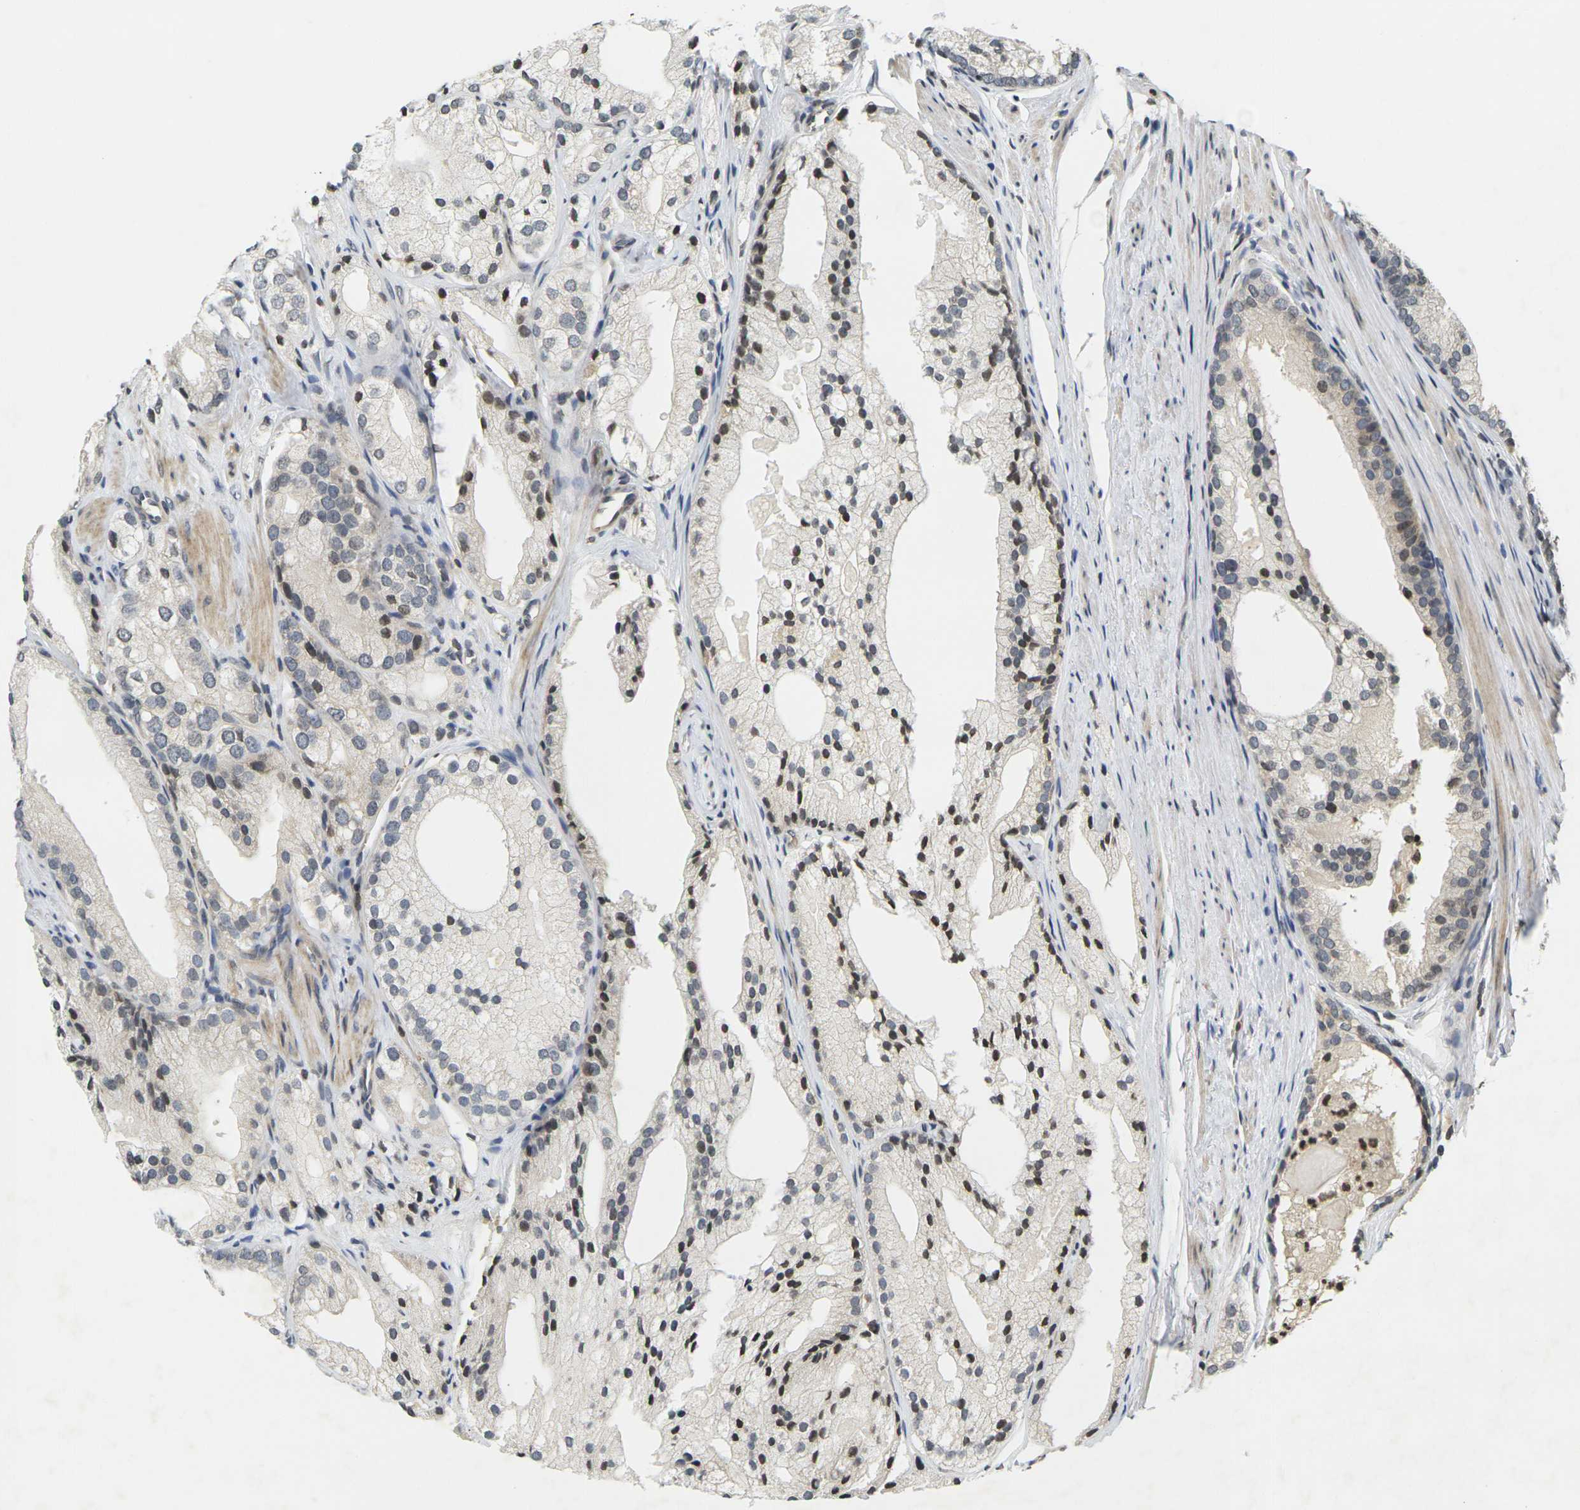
{"staining": {"intensity": "weak", "quantity": ">75%", "location": "cytoplasmic/membranous,nuclear"}, "tissue": "prostate cancer", "cell_type": "Tumor cells", "image_type": "cancer", "snomed": [{"axis": "morphology", "description": "Adenocarcinoma, Low grade"}, {"axis": "topography", "description": "Prostate"}], "caption": "About >75% of tumor cells in human prostate cancer (low-grade adenocarcinoma) show weak cytoplasmic/membranous and nuclear protein positivity as visualized by brown immunohistochemical staining.", "gene": "C1QC", "patient": {"sex": "male", "age": 69}}